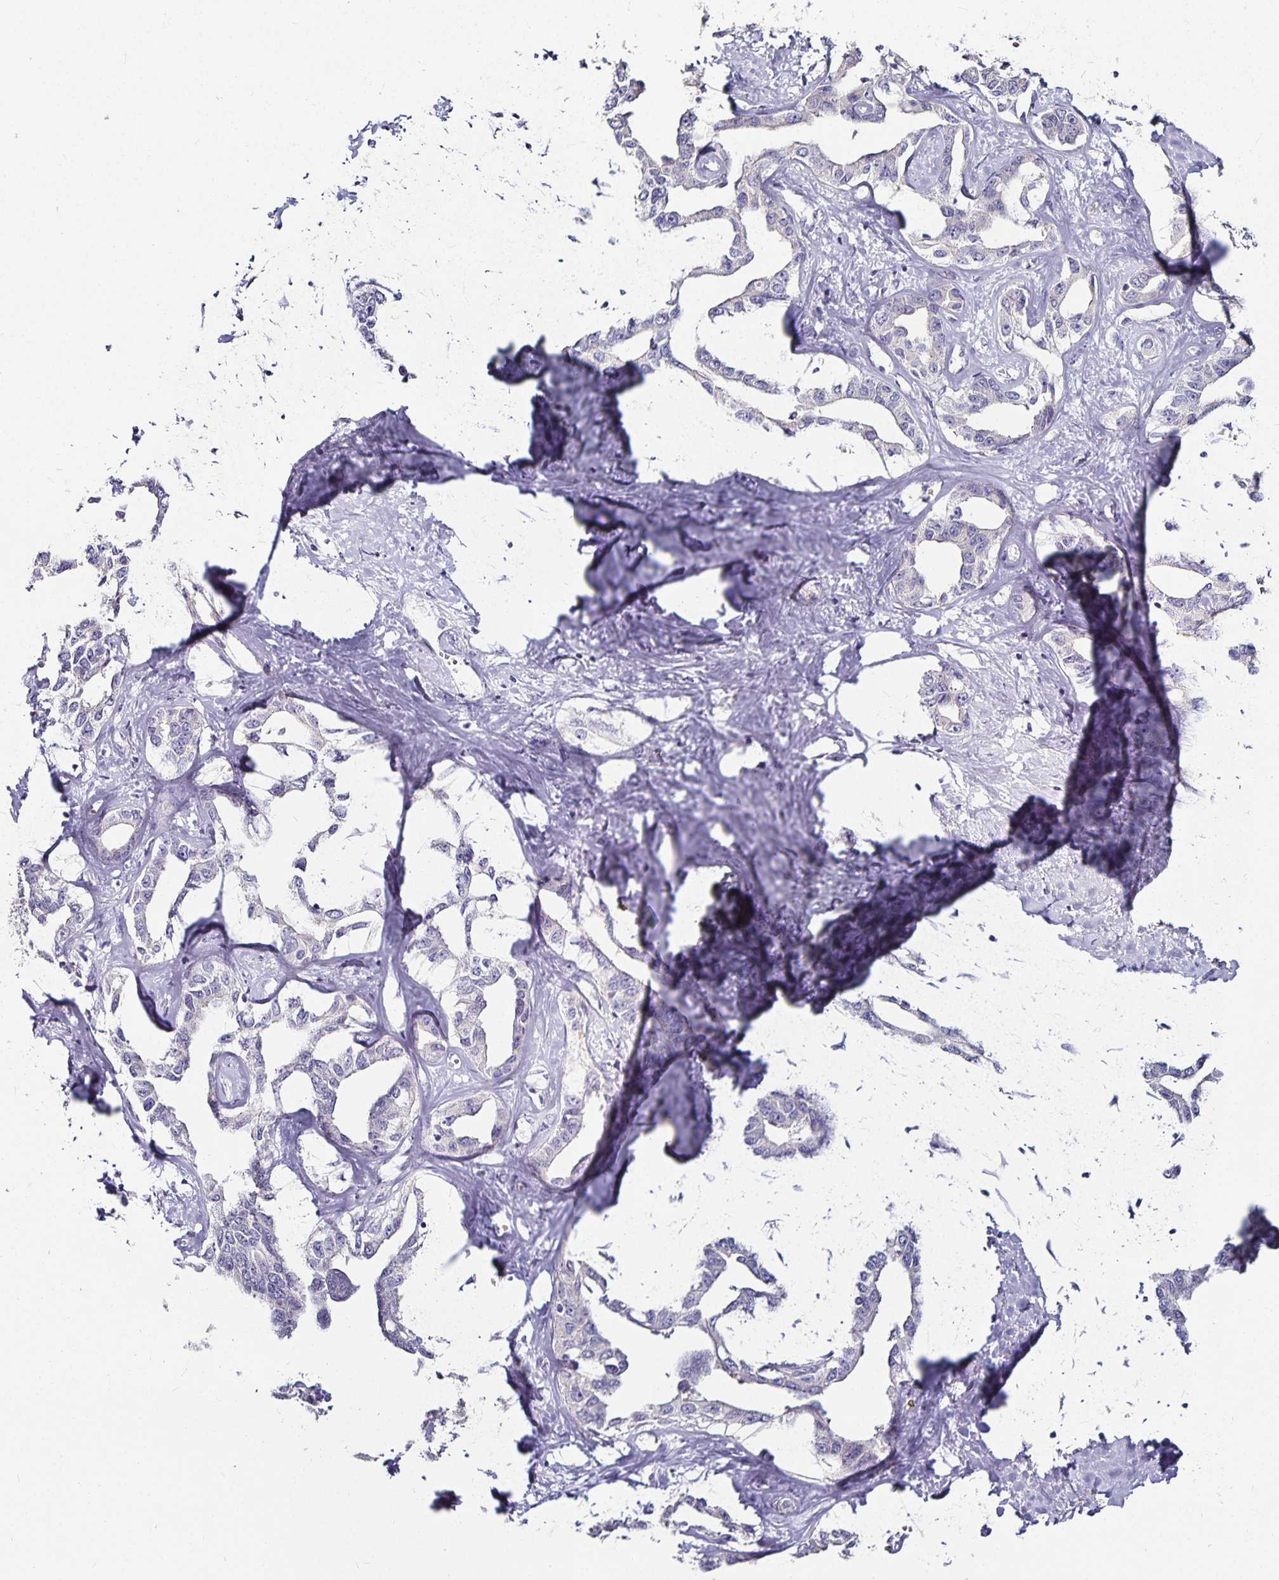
{"staining": {"intensity": "negative", "quantity": "none", "location": "none"}, "tissue": "liver cancer", "cell_type": "Tumor cells", "image_type": "cancer", "snomed": [{"axis": "morphology", "description": "Cholangiocarcinoma"}, {"axis": "topography", "description": "Liver"}], "caption": "High magnification brightfield microscopy of liver cancer (cholangiocarcinoma) stained with DAB (brown) and counterstained with hematoxylin (blue): tumor cells show no significant expression.", "gene": "CA12", "patient": {"sex": "male", "age": 59}}